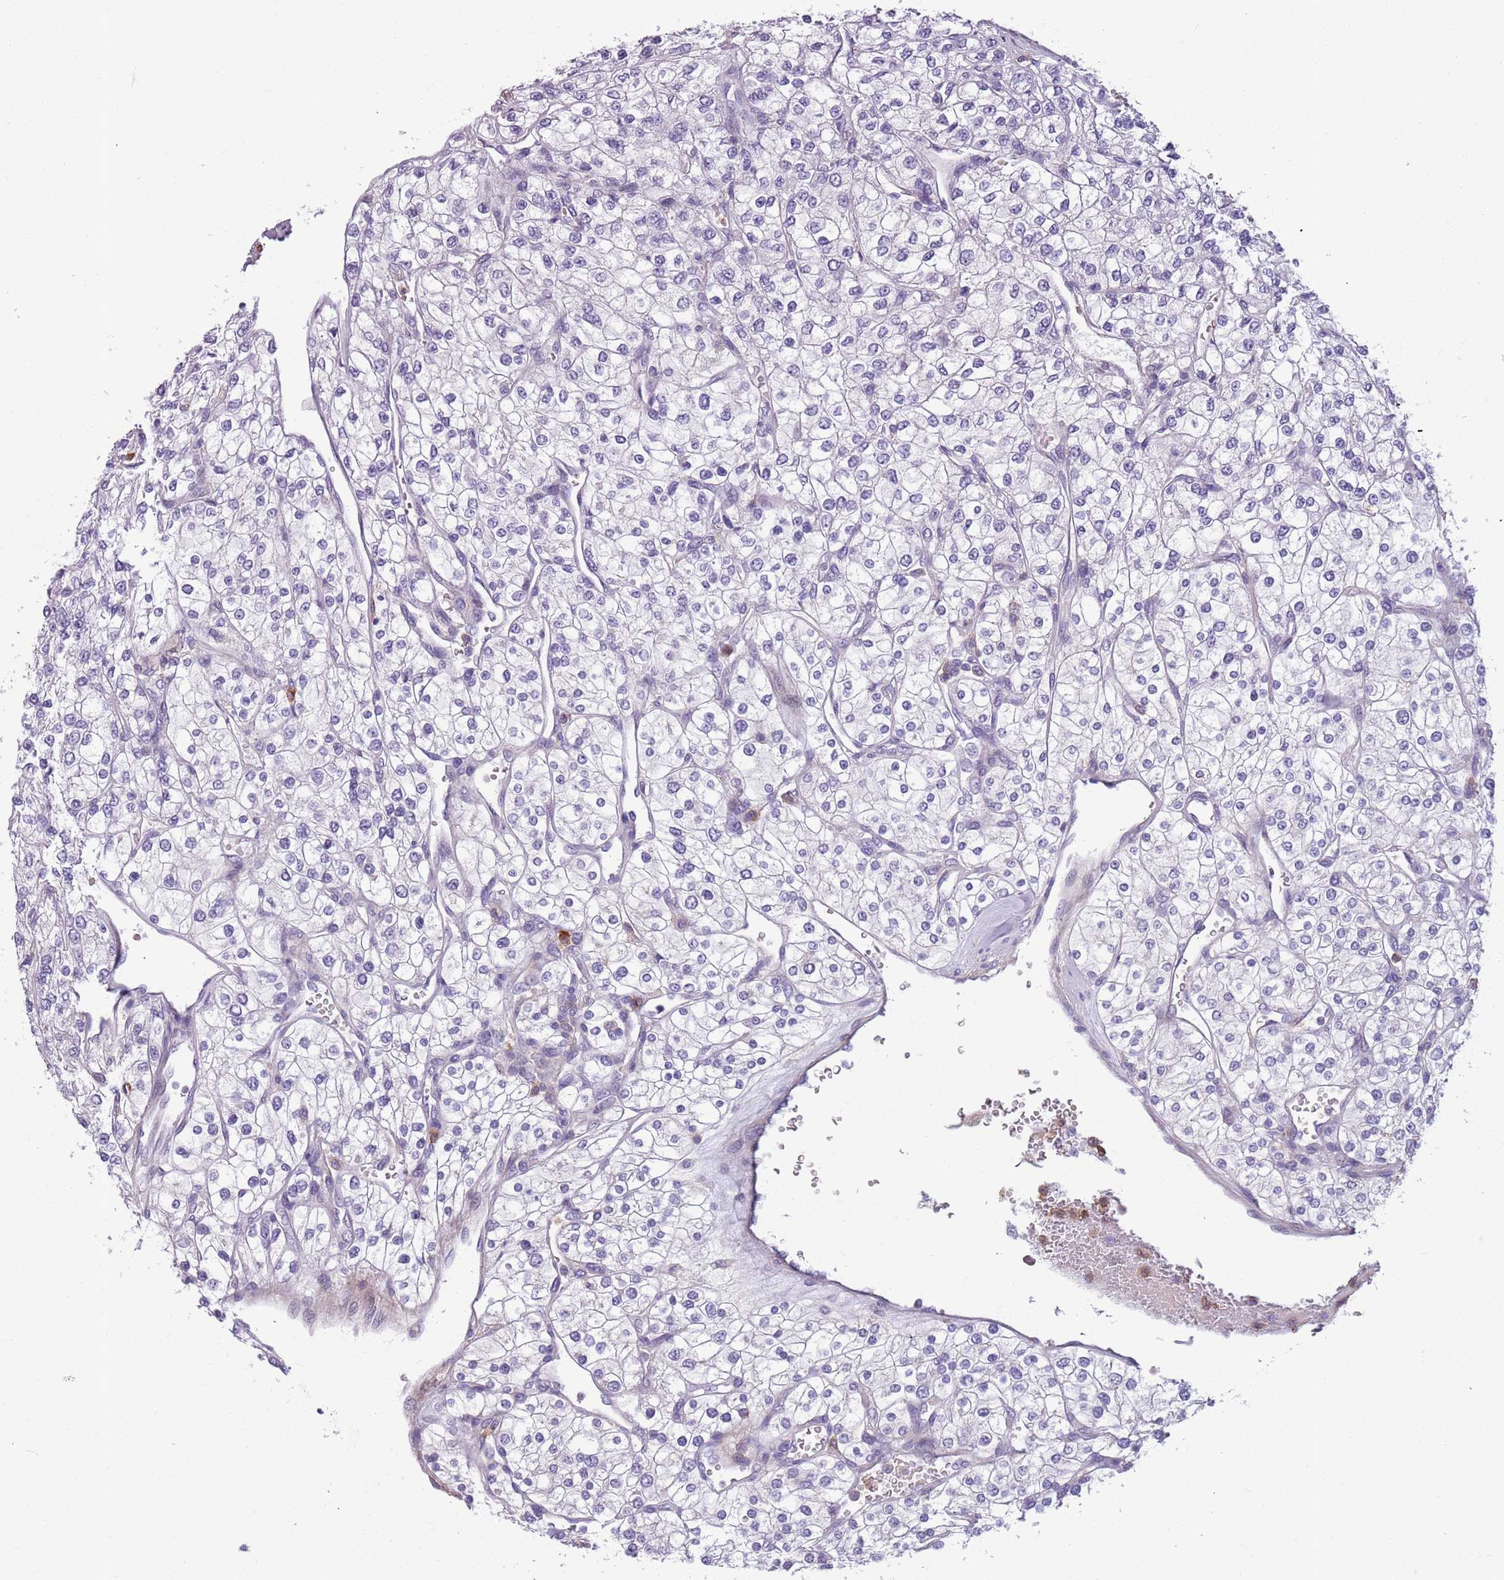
{"staining": {"intensity": "negative", "quantity": "none", "location": "none"}, "tissue": "renal cancer", "cell_type": "Tumor cells", "image_type": "cancer", "snomed": [{"axis": "morphology", "description": "Adenocarcinoma, NOS"}, {"axis": "topography", "description": "Kidney"}], "caption": "The immunohistochemistry micrograph has no significant positivity in tumor cells of renal adenocarcinoma tissue.", "gene": "JAML", "patient": {"sex": "male", "age": 80}}